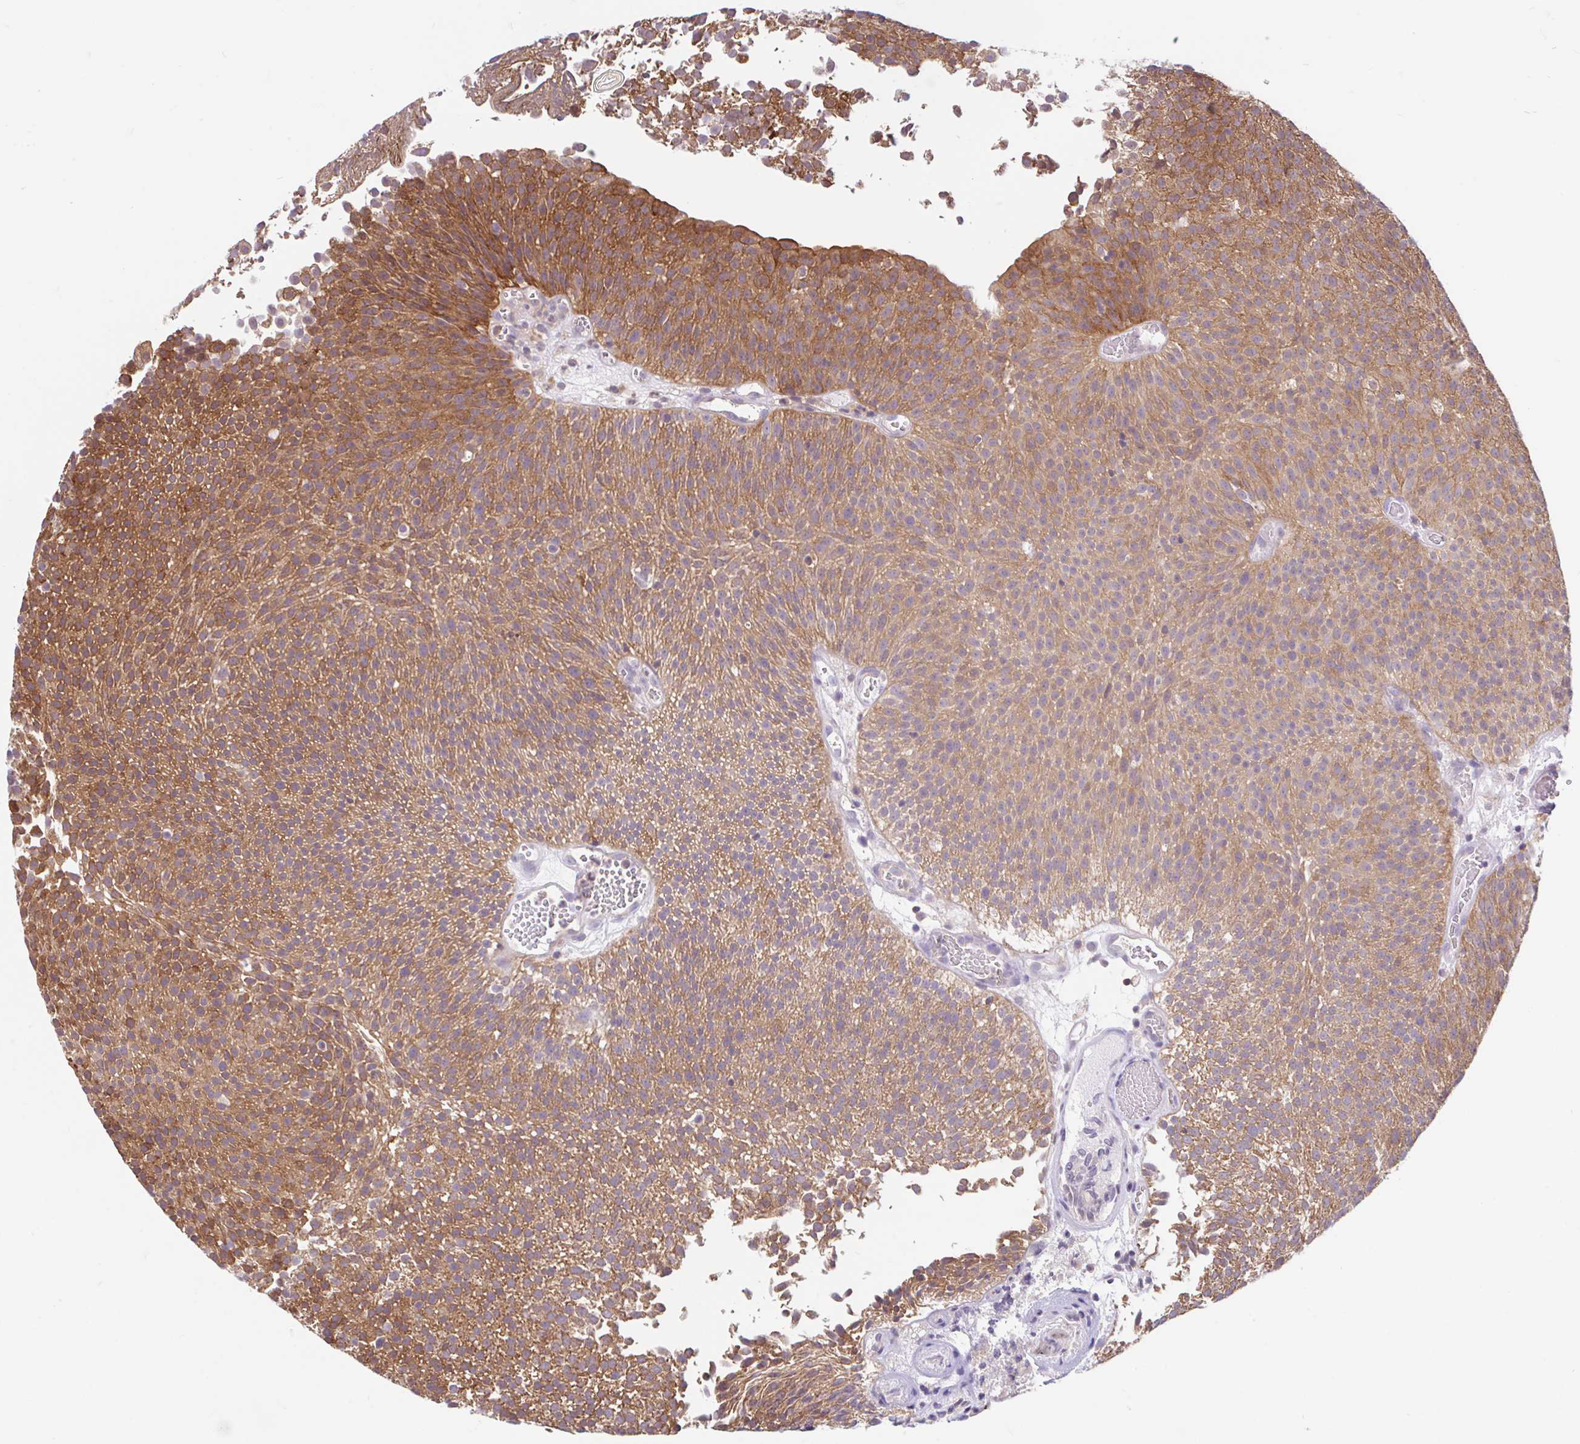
{"staining": {"intensity": "moderate", "quantity": ">75%", "location": "cytoplasmic/membranous"}, "tissue": "urothelial cancer", "cell_type": "Tumor cells", "image_type": "cancer", "snomed": [{"axis": "morphology", "description": "Urothelial carcinoma, Low grade"}, {"axis": "topography", "description": "Urinary bladder"}], "caption": "Protein positivity by immunohistochemistry reveals moderate cytoplasmic/membranous positivity in approximately >75% of tumor cells in low-grade urothelial carcinoma. Immunohistochemistry stains the protein of interest in brown and the nuclei are stained blue.", "gene": "RALBP1", "patient": {"sex": "female", "age": 79}}